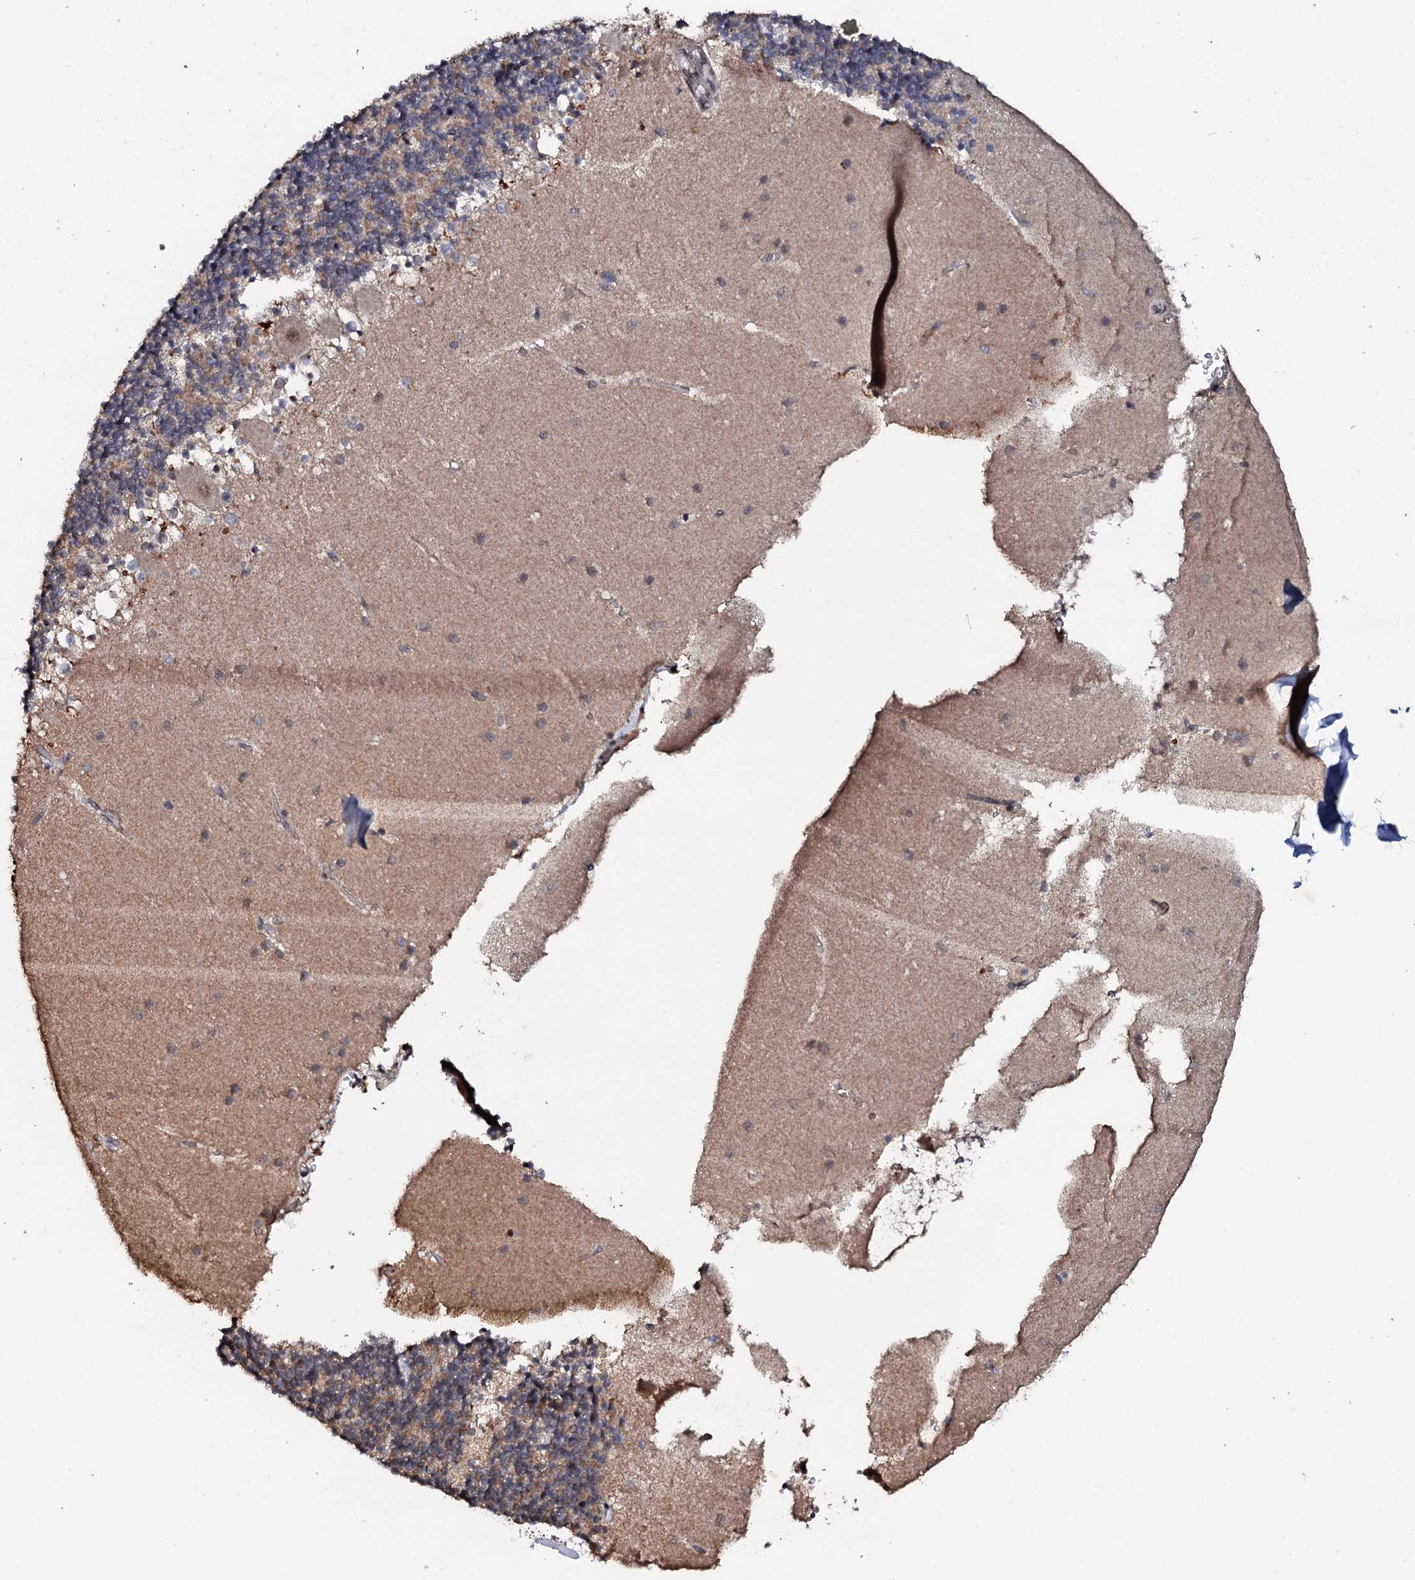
{"staining": {"intensity": "moderate", "quantity": "25%-75%", "location": "cytoplasmic/membranous"}, "tissue": "cerebellum", "cell_type": "Cells in granular layer", "image_type": "normal", "snomed": [{"axis": "morphology", "description": "Normal tissue, NOS"}, {"axis": "topography", "description": "Cerebellum"}], "caption": "This histopathology image reveals benign cerebellum stained with immunohistochemistry to label a protein in brown. The cytoplasmic/membranous of cells in granular layer show moderate positivity for the protein. Nuclei are counter-stained blue.", "gene": "FAM111A", "patient": {"sex": "male", "age": 54}}